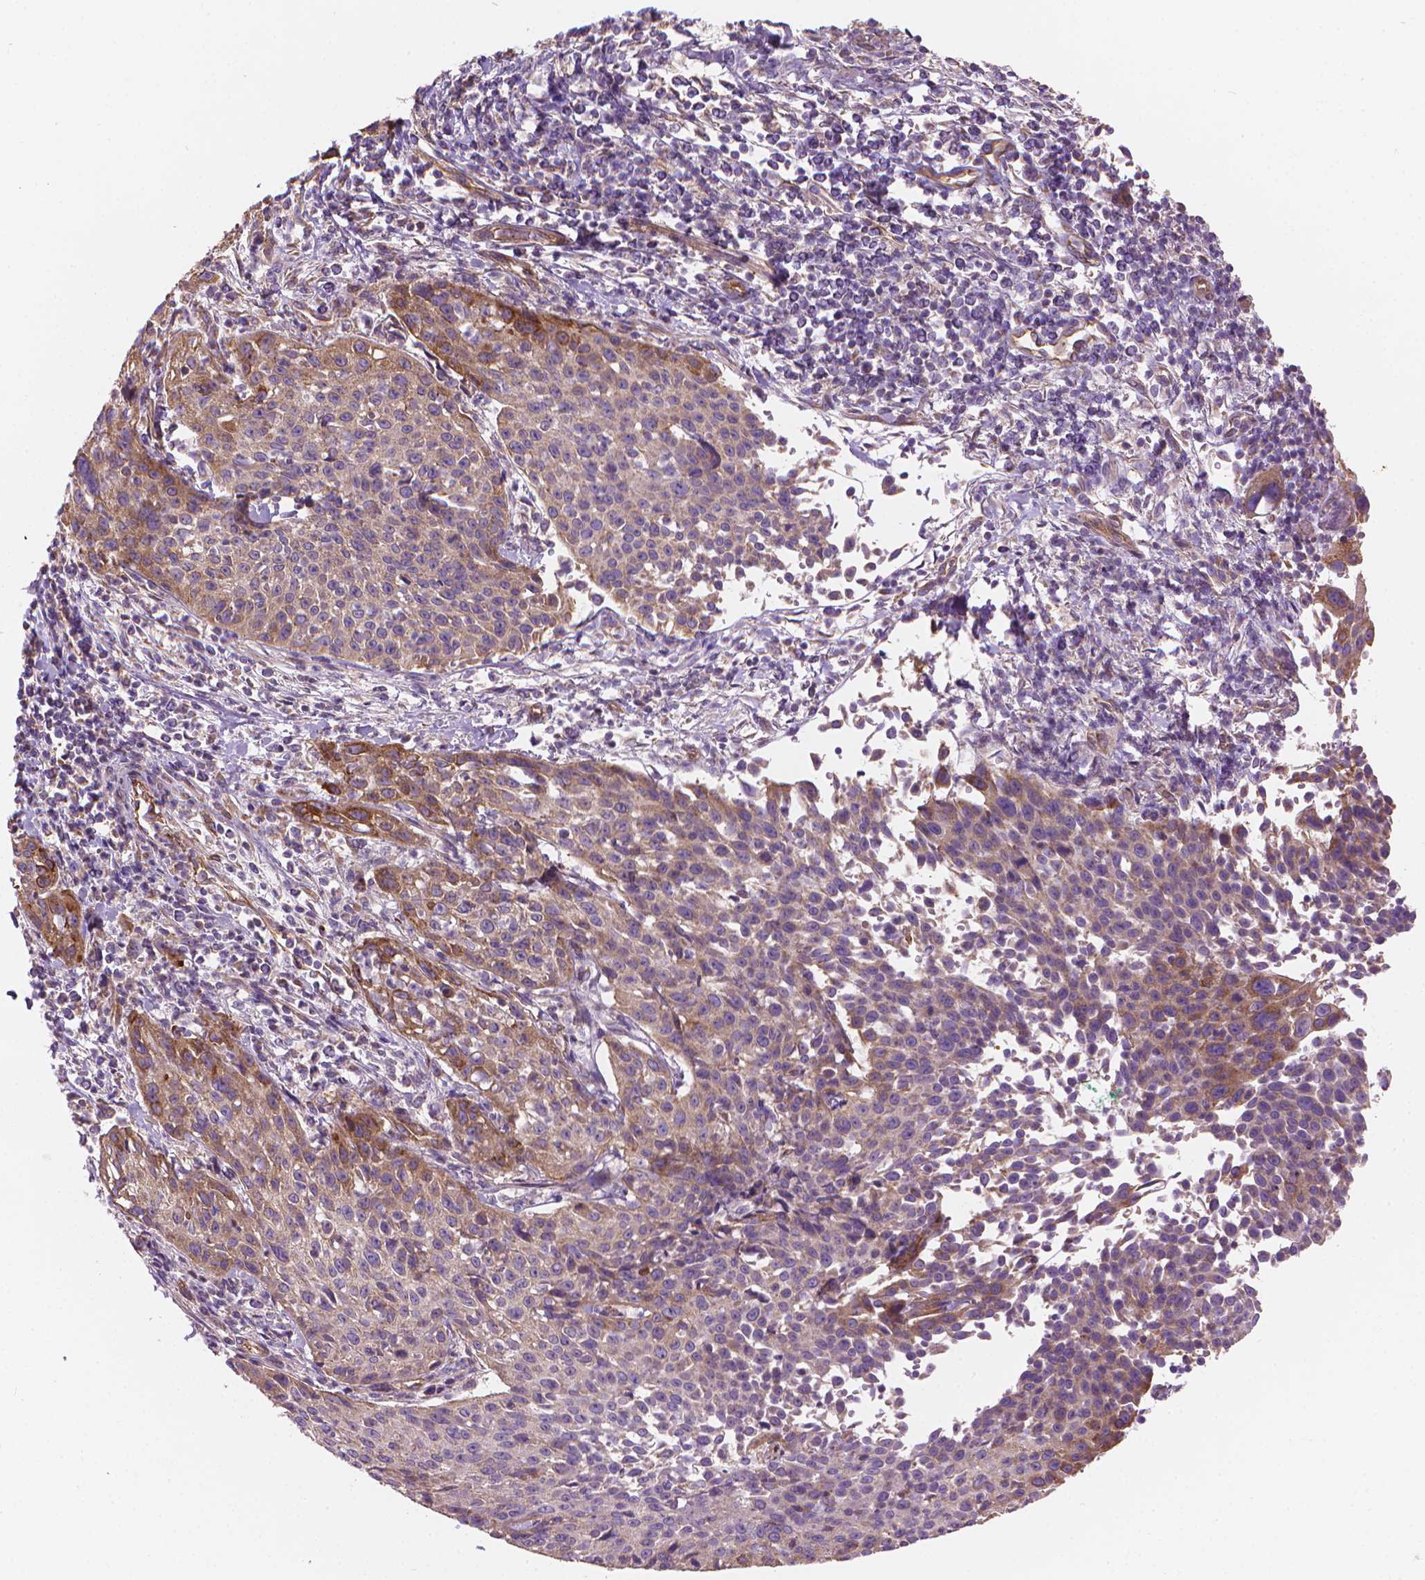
{"staining": {"intensity": "weak", "quantity": "<25%", "location": "cytoplasmic/membranous"}, "tissue": "cervical cancer", "cell_type": "Tumor cells", "image_type": "cancer", "snomed": [{"axis": "morphology", "description": "Squamous cell carcinoma, NOS"}, {"axis": "topography", "description": "Cervix"}], "caption": "The IHC histopathology image has no significant expression in tumor cells of squamous cell carcinoma (cervical) tissue.", "gene": "TTC29", "patient": {"sex": "female", "age": 26}}